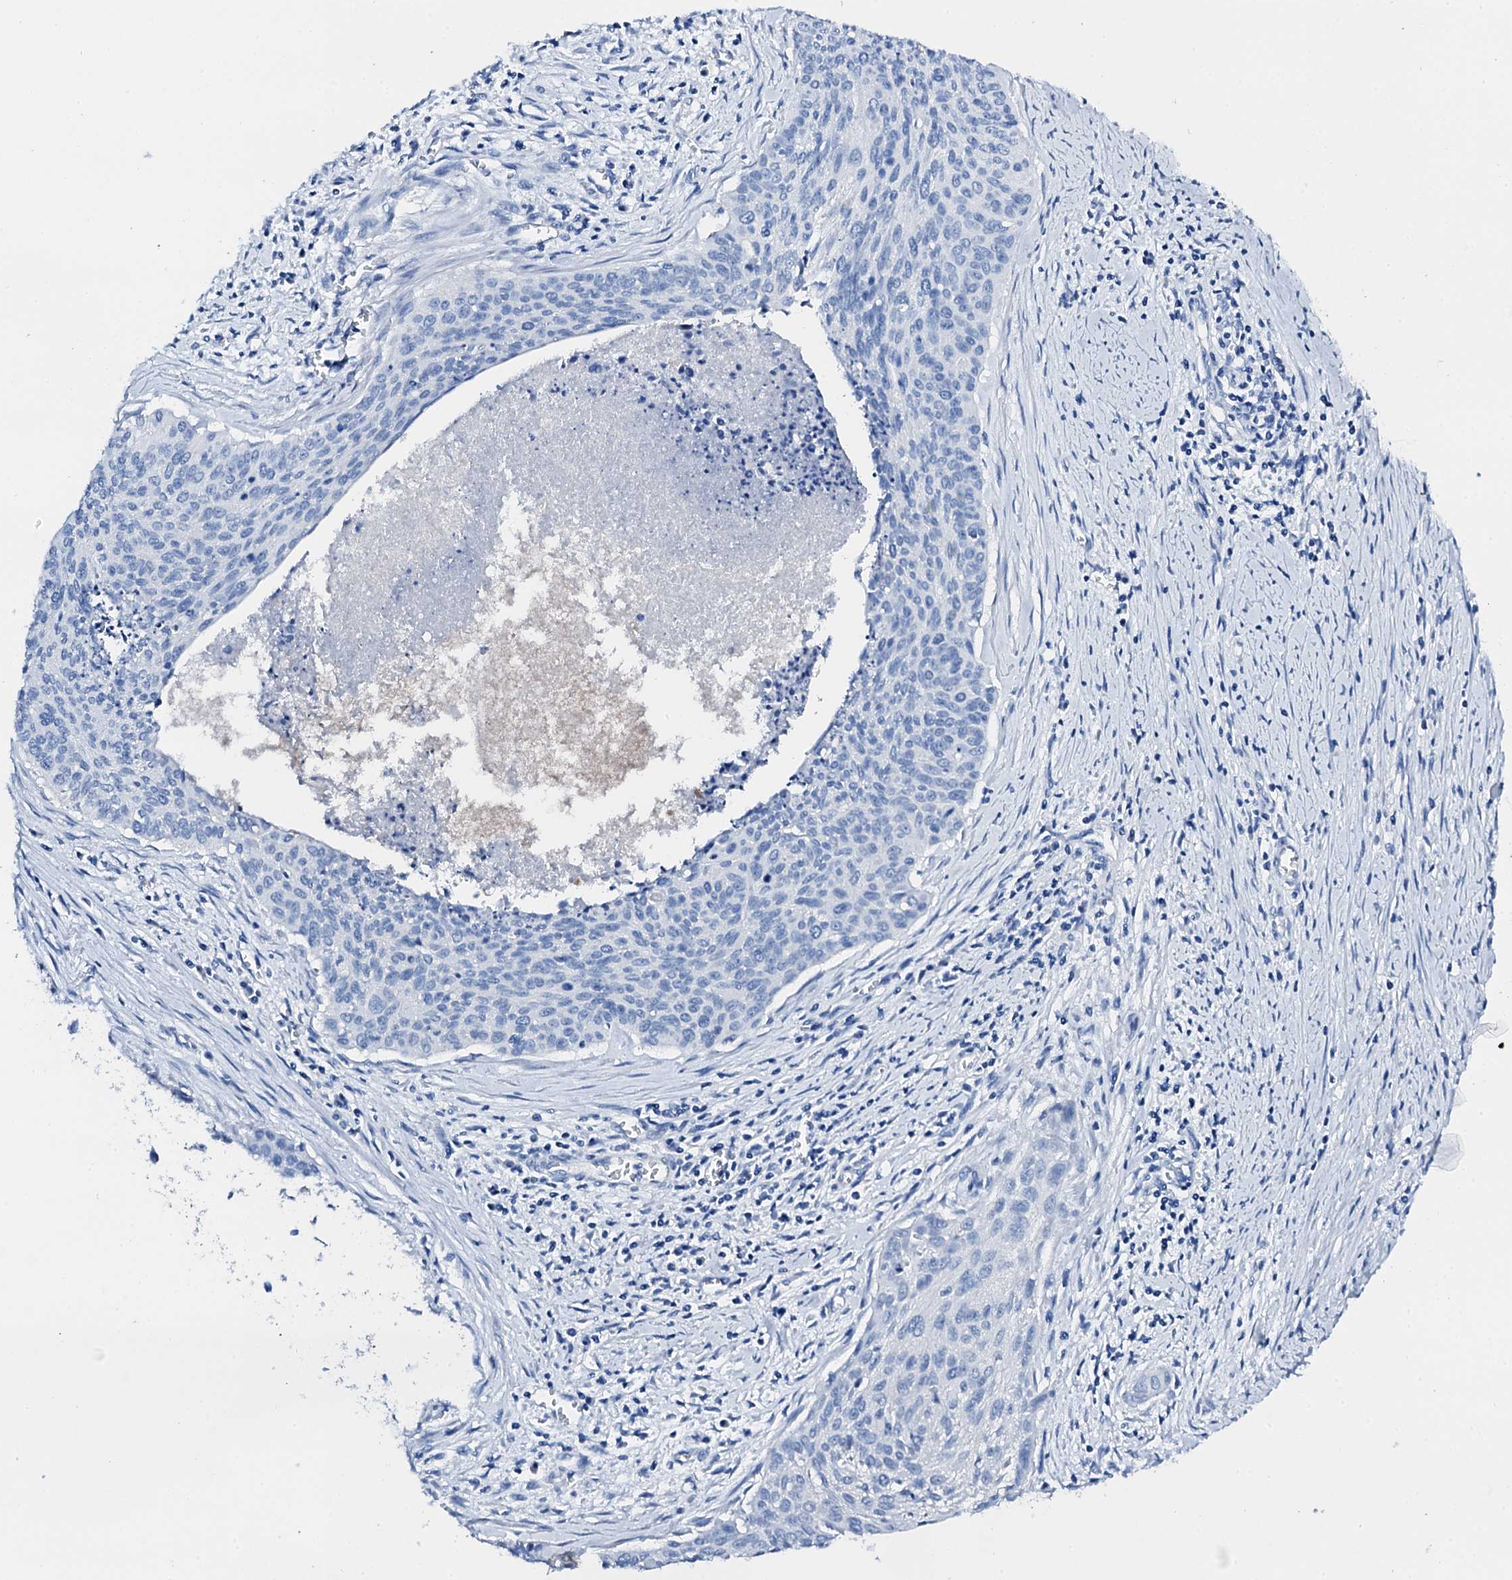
{"staining": {"intensity": "negative", "quantity": "none", "location": "none"}, "tissue": "cervical cancer", "cell_type": "Tumor cells", "image_type": "cancer", "snomed": [{"axis": "morphology", "description": "Squamous cell carcinoma, NOS"}, {"axis": "topography", "description": "Cervix"}], "caption": "DAB (3,3'-diaminobenzidine) immunohistochemical staining of human squamous cell carcinoma (cervical) exhibits no significant positivity in tumor cells.", "gene": "PTH", "patient": {"sex": "female", "age": 55}}